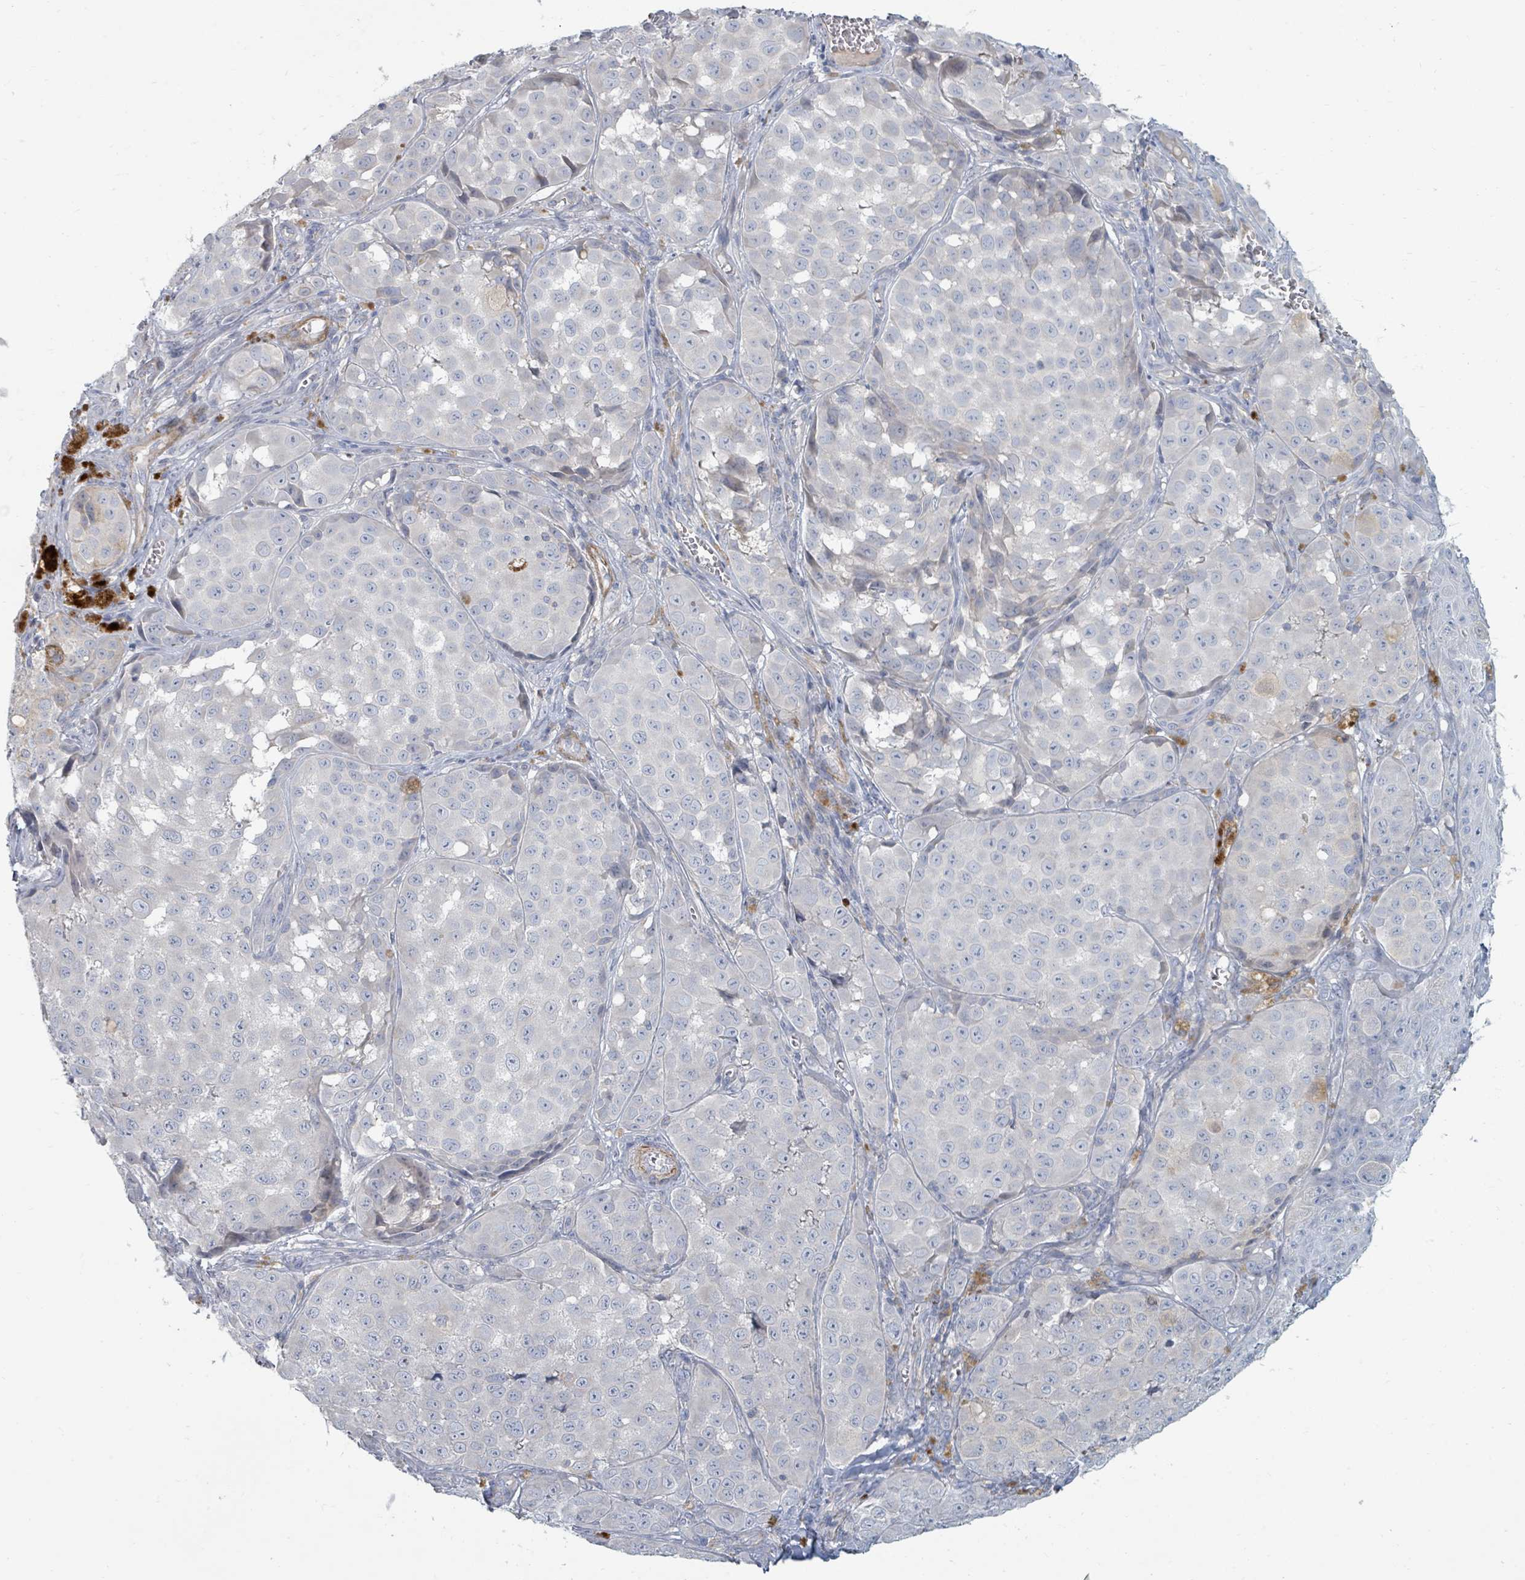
{"staining": {"intensity": "negative", "quantity": "none", "location": "none"}, "tissue": "melanoma", "cell_type": "Tumor cells", "image_type": "cancer", "snomed": [{"axis": "morphology", "description": "Malignant melanoma, NOS"}, {"axis": "topography", "description": "Skin"}], "caption": "Tumor cells are negative for protein expression in human malignant melanoma.", "gene": "ARGFX", "patient": {"sex": "male", "age": 64}}